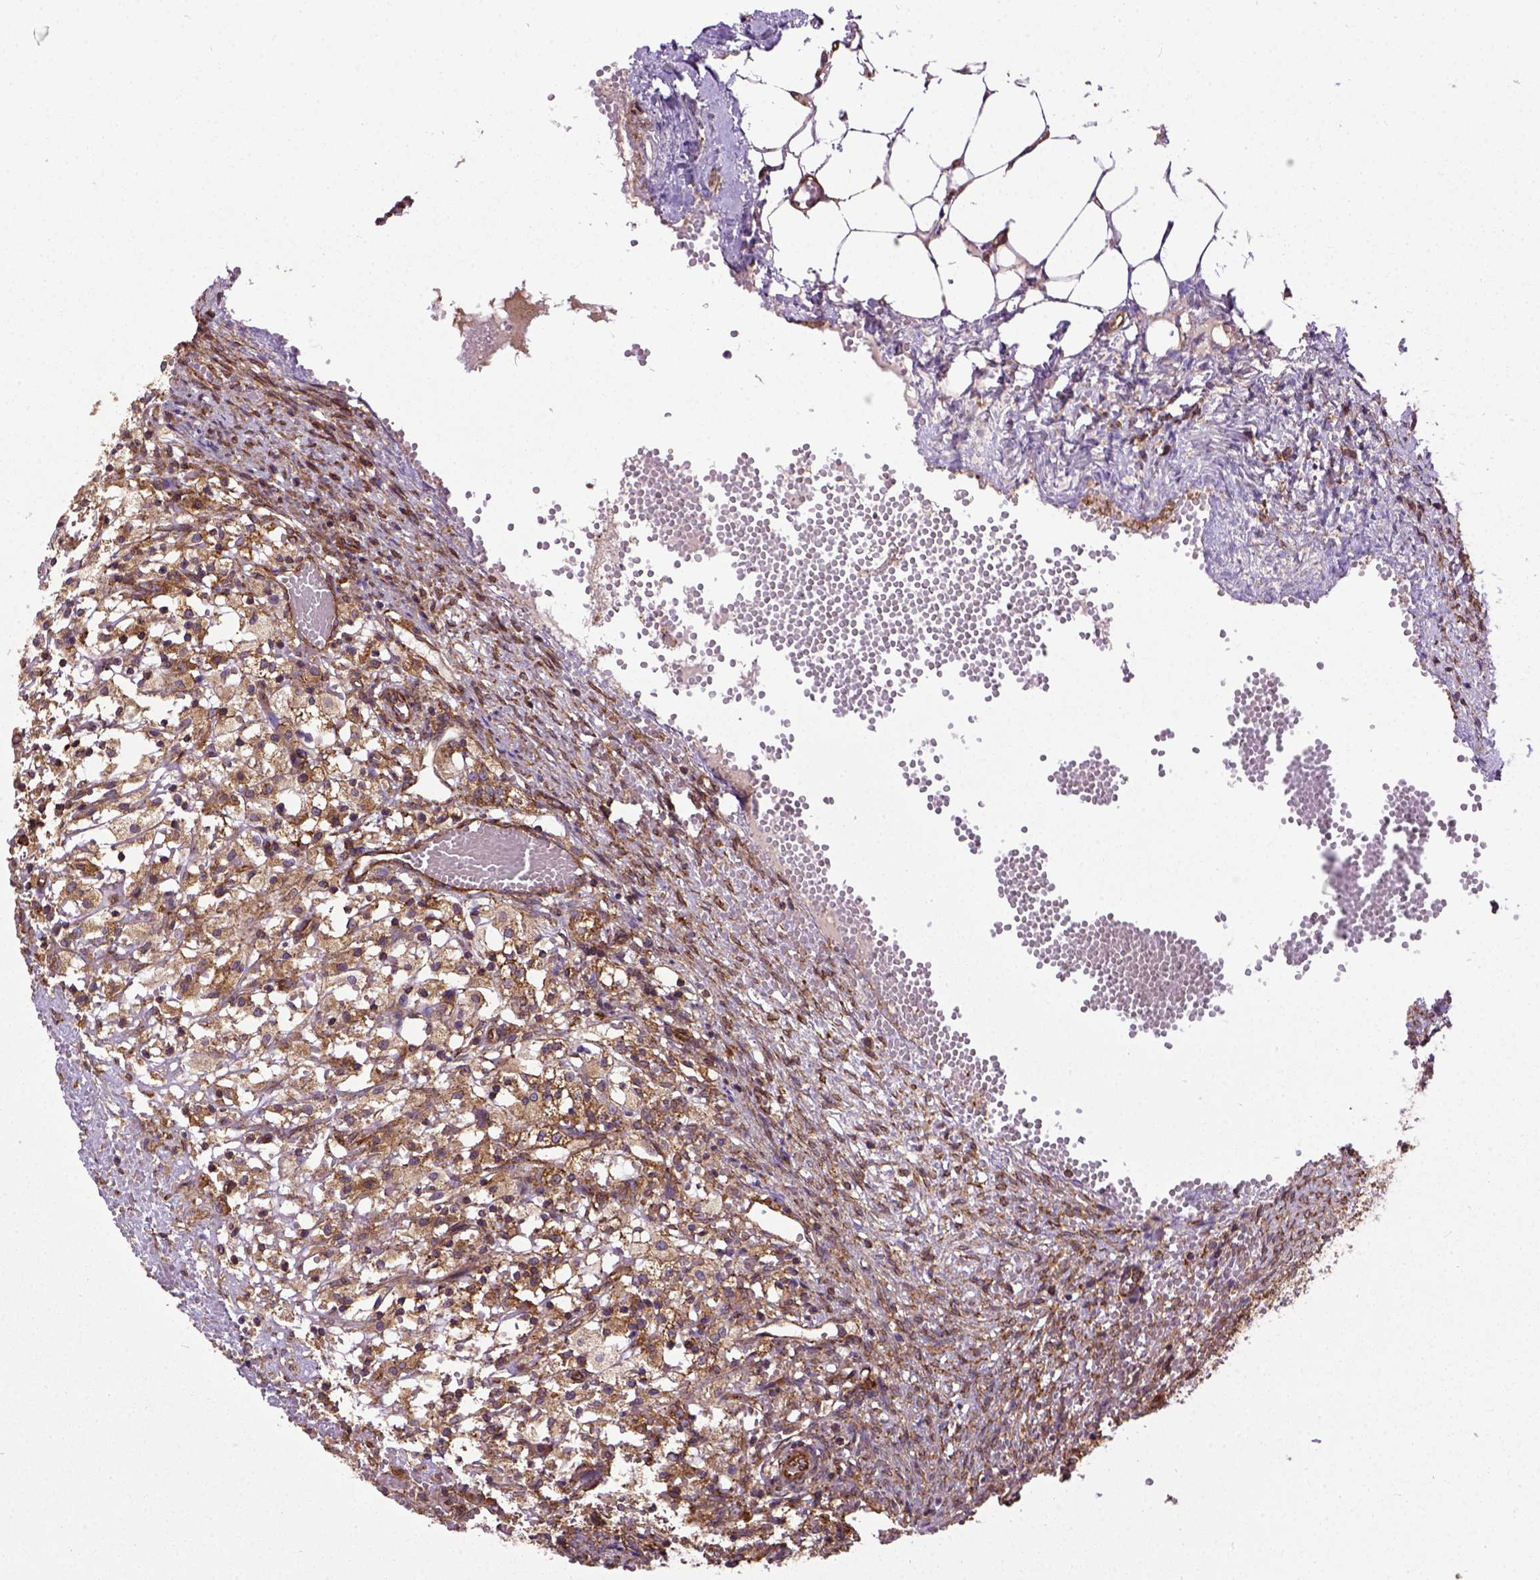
{"staining": {"intensity": "weak", "quantity": ">75%", "location": "cytoplasmic/membranous"}, "tissue": "ovary", "cell_type": "Follicle cells", "image_type": "normal", "snomed": [{"axis": "morphology", "description": "Normal tissue, NOS"}, {"axis": "topography", "description": "Ovary"}], "caption": "Protein staining by immunohistochemistry (IHC) shows weak cytoplasmic/membranous positivity in about >75% of follicle cells in benign ovary. Immunohistochemistry stains the protein in brown and the nuclei are stained blue.", "gene": "CAPRIN1", "patient": {"sex": "female", "age": 46}}